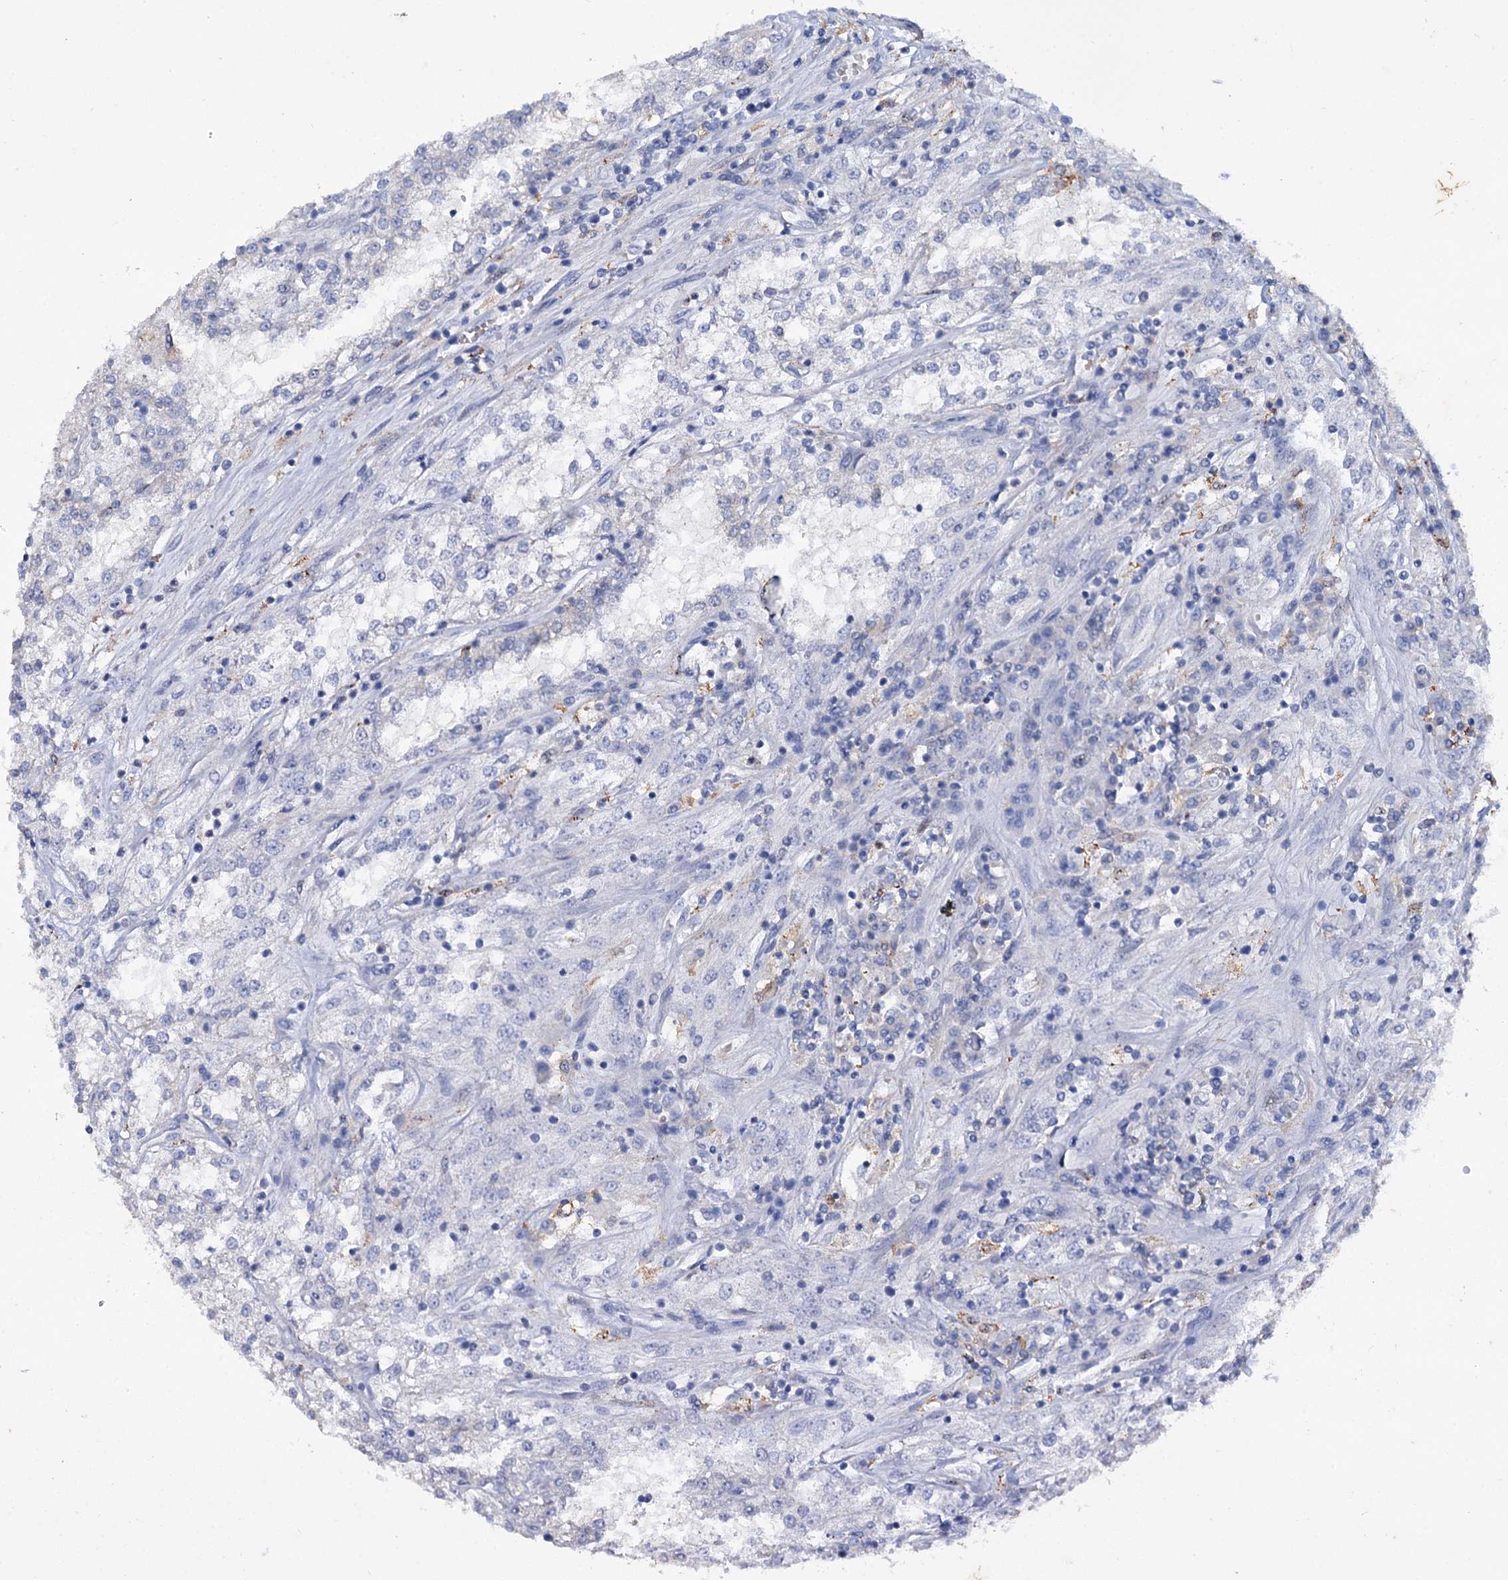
{"staining": {"intensity": "negative", "quantity": "none", "location": "none"}, "tissue": "renal cancer", "cell_type": "Tumor cells", "image_type": "cancer", "snomed": [{"axis": "morphology", "description": "Adenocarcinoma, NOS"}, {"axis": "topography", "description": "Kidney"}], "caption": "Immunohistochemistry image of human renal cancer stained for a protein (brown), which shows no expression in tumor cells. (Immunohistochemistry, brightfield microscopy, high magnification).", "gene": "MID1IP1", "patient": {"sex": "female", "age": 52}}